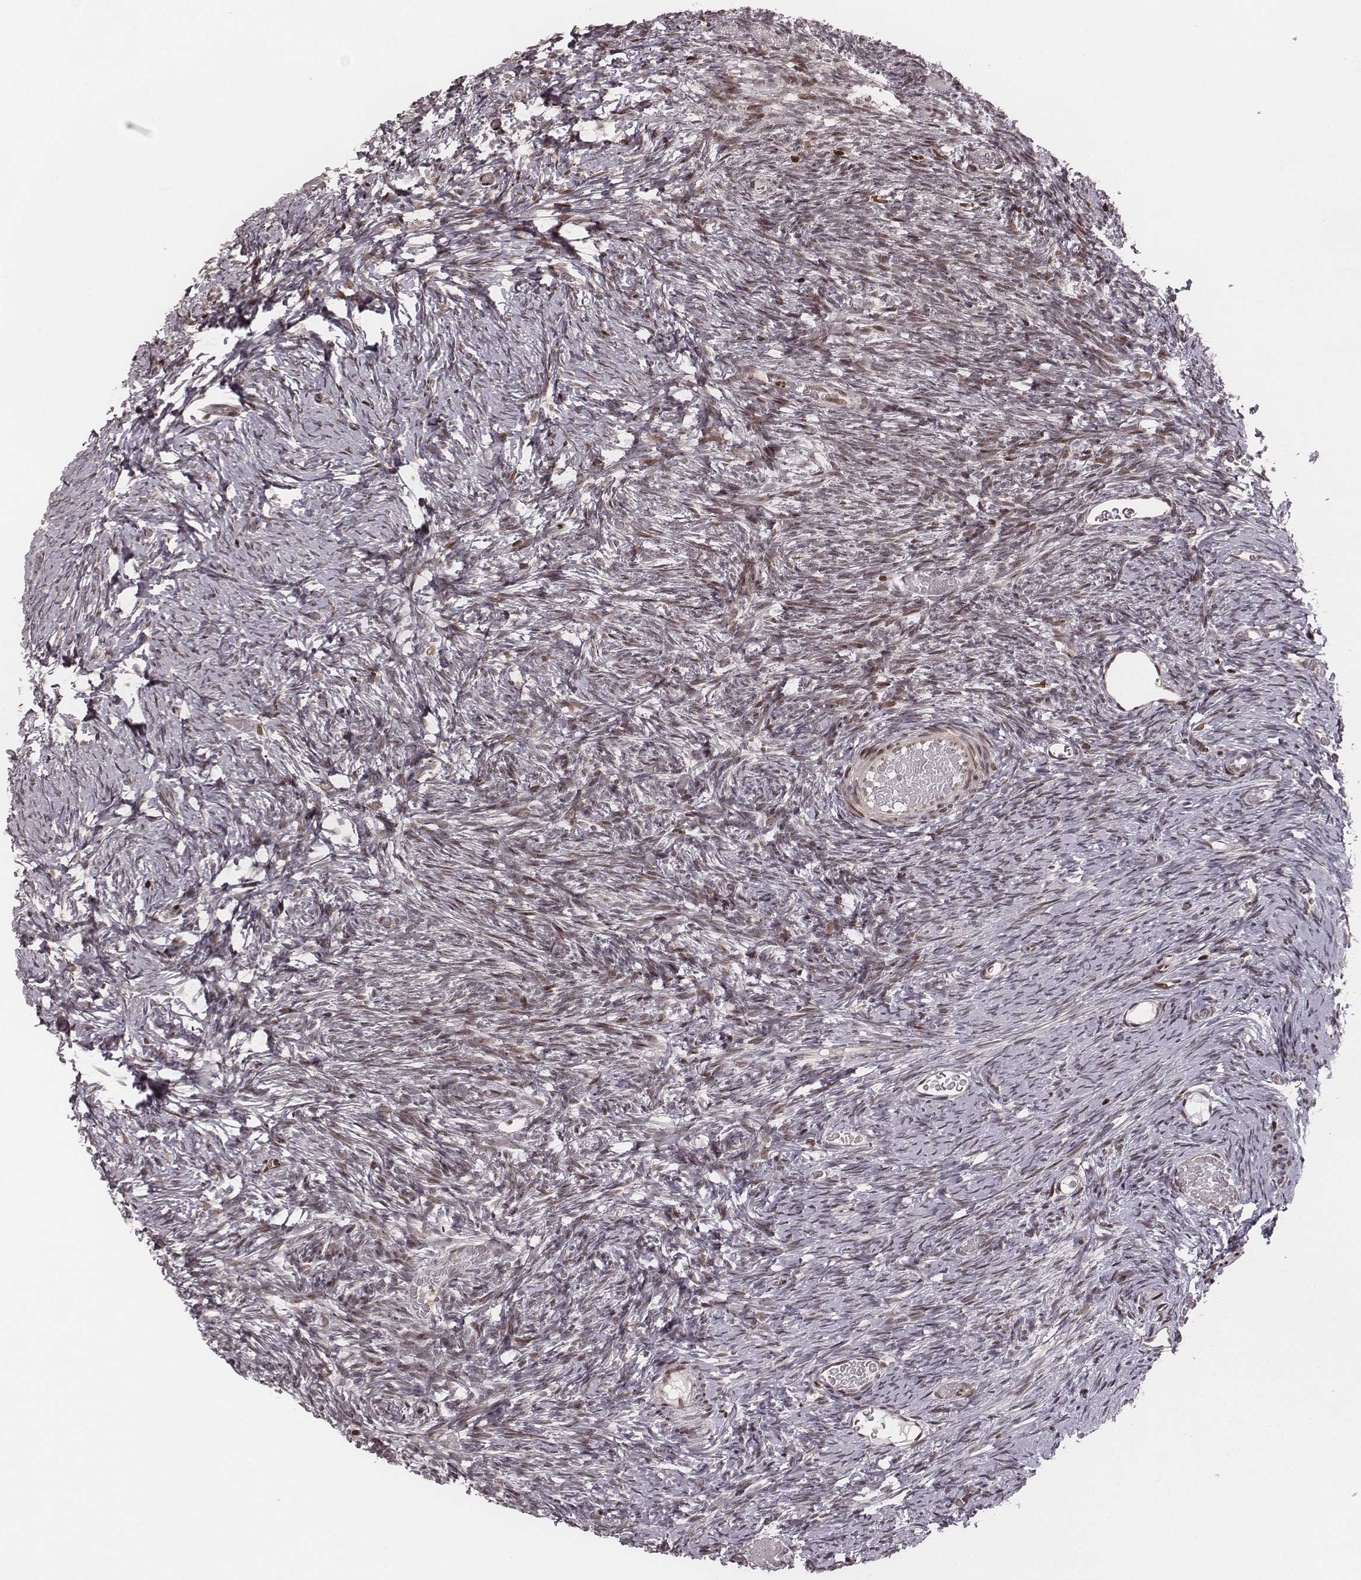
{"staining": {"intensity": "weak", "quantity": "25%-75%", "location": "nuclear"}, "tissue": "ovary", "cell_type": "Ovarian stroma cells", "image_type": "normal", "snomed": [{"axis": "morphology", "description": "Normal tissue, NOS"}, {"axis": "topography", "description": "Ovary"}], "caption": "Weak nuclear staining is present in approximately 25%-75% of ovarian stroma cells in normal ovary. Using DAB (brown) and hematoxylin (blue) stains, captured at high magnification using brightfield microscopy.", "gene": "VRK3", "patient": {"sex": "female", "age": 39}}